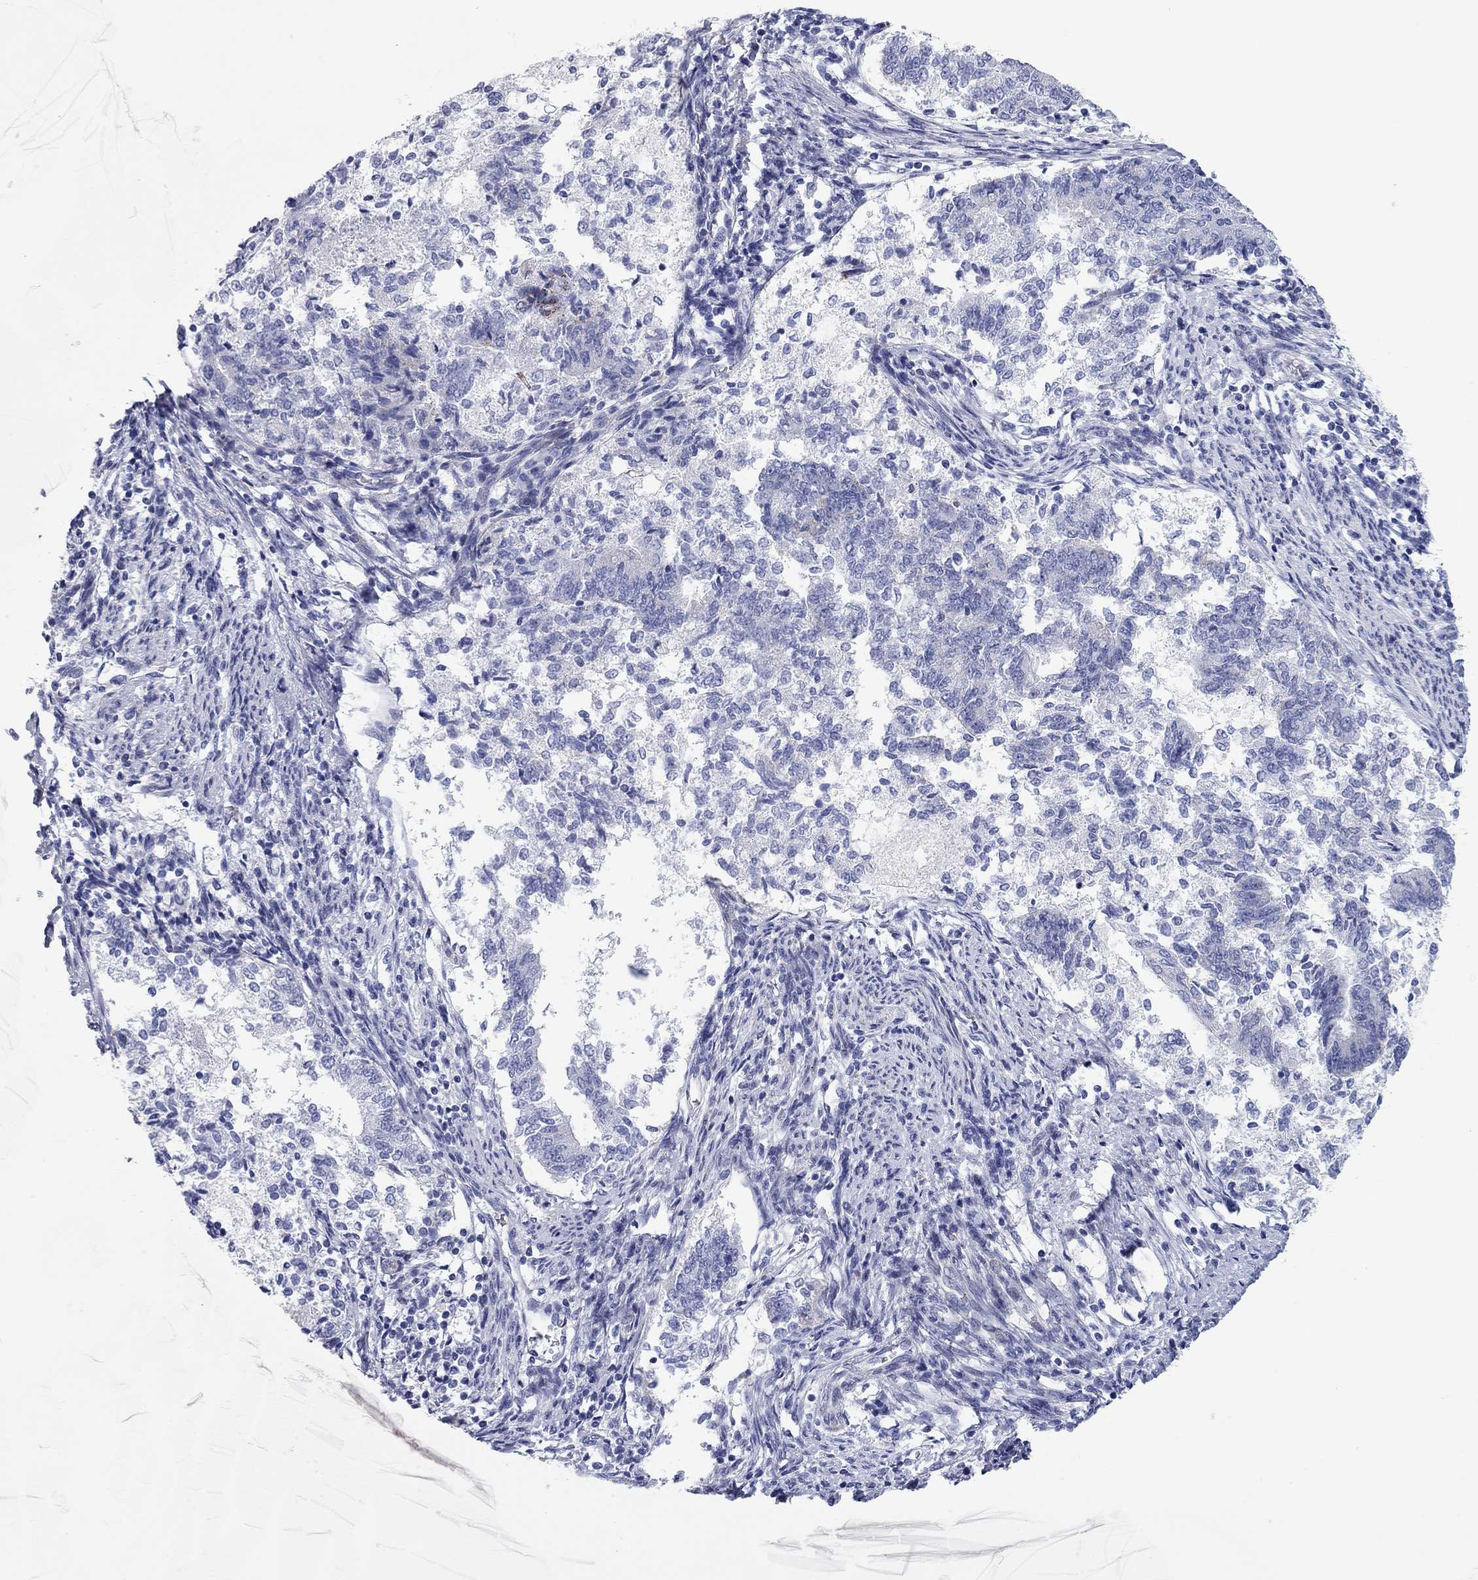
{"staining": {"intensity": "negative", "quantity": "none", "location": "none"}, "tissue": "endometrial cancer", "cell_type": "Tumor cells", "image_type": "cancer", "snomed": [{"axis": "morphology", "description": "Adenocarcinoma, NOS"}, {"axis": "topography", "description": "Endometrium"}], "caption": "Immunohistochemistry of endometrial cancer (adenocarcinoma) displays no positivity in tumor cells.", "gene": "CHI3L2", "patient": {"sex": "female", "age": 65}}